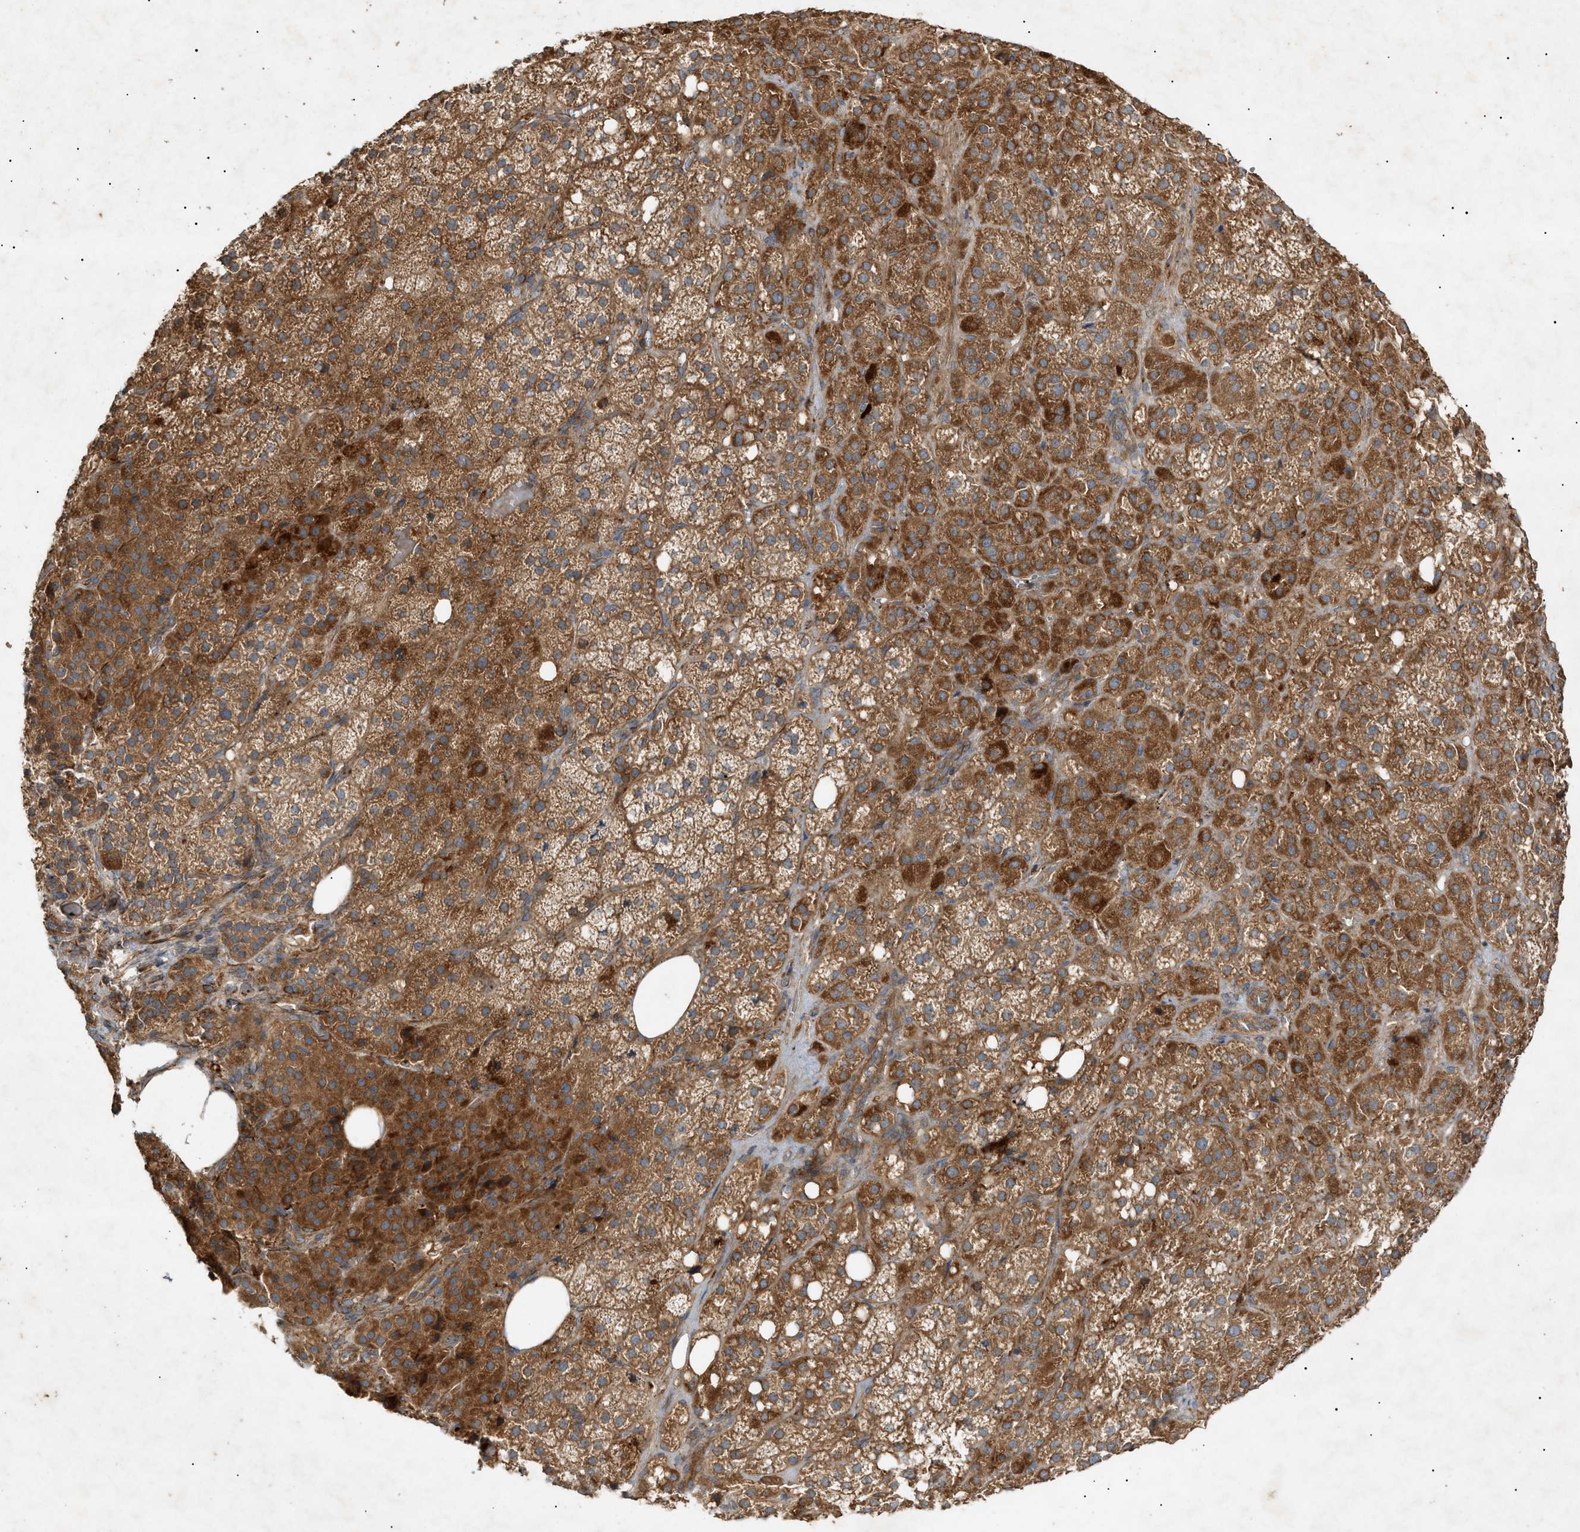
{"staining": {"intensity": "strong", "quantity": ">75%", "location": "cytoplasmic/membranous"}, "tissue": "adrenal gland", "cell_type": "Glandular cells", "image_type": "normal", "snomed": [{"axis": "morphology", "description": "Normal tissue, NOS"}, {"axis": "topography", "description": "Adrenal gland"}], "caption": "Immunohistochemical staining of normal adrenal gland shows >75% levels of strong cytoplasmic/membranous protein positivity in about >75% of glandular cells.", "gene": "MTCH1", "patient": {"sex": "female", "age": 59}}